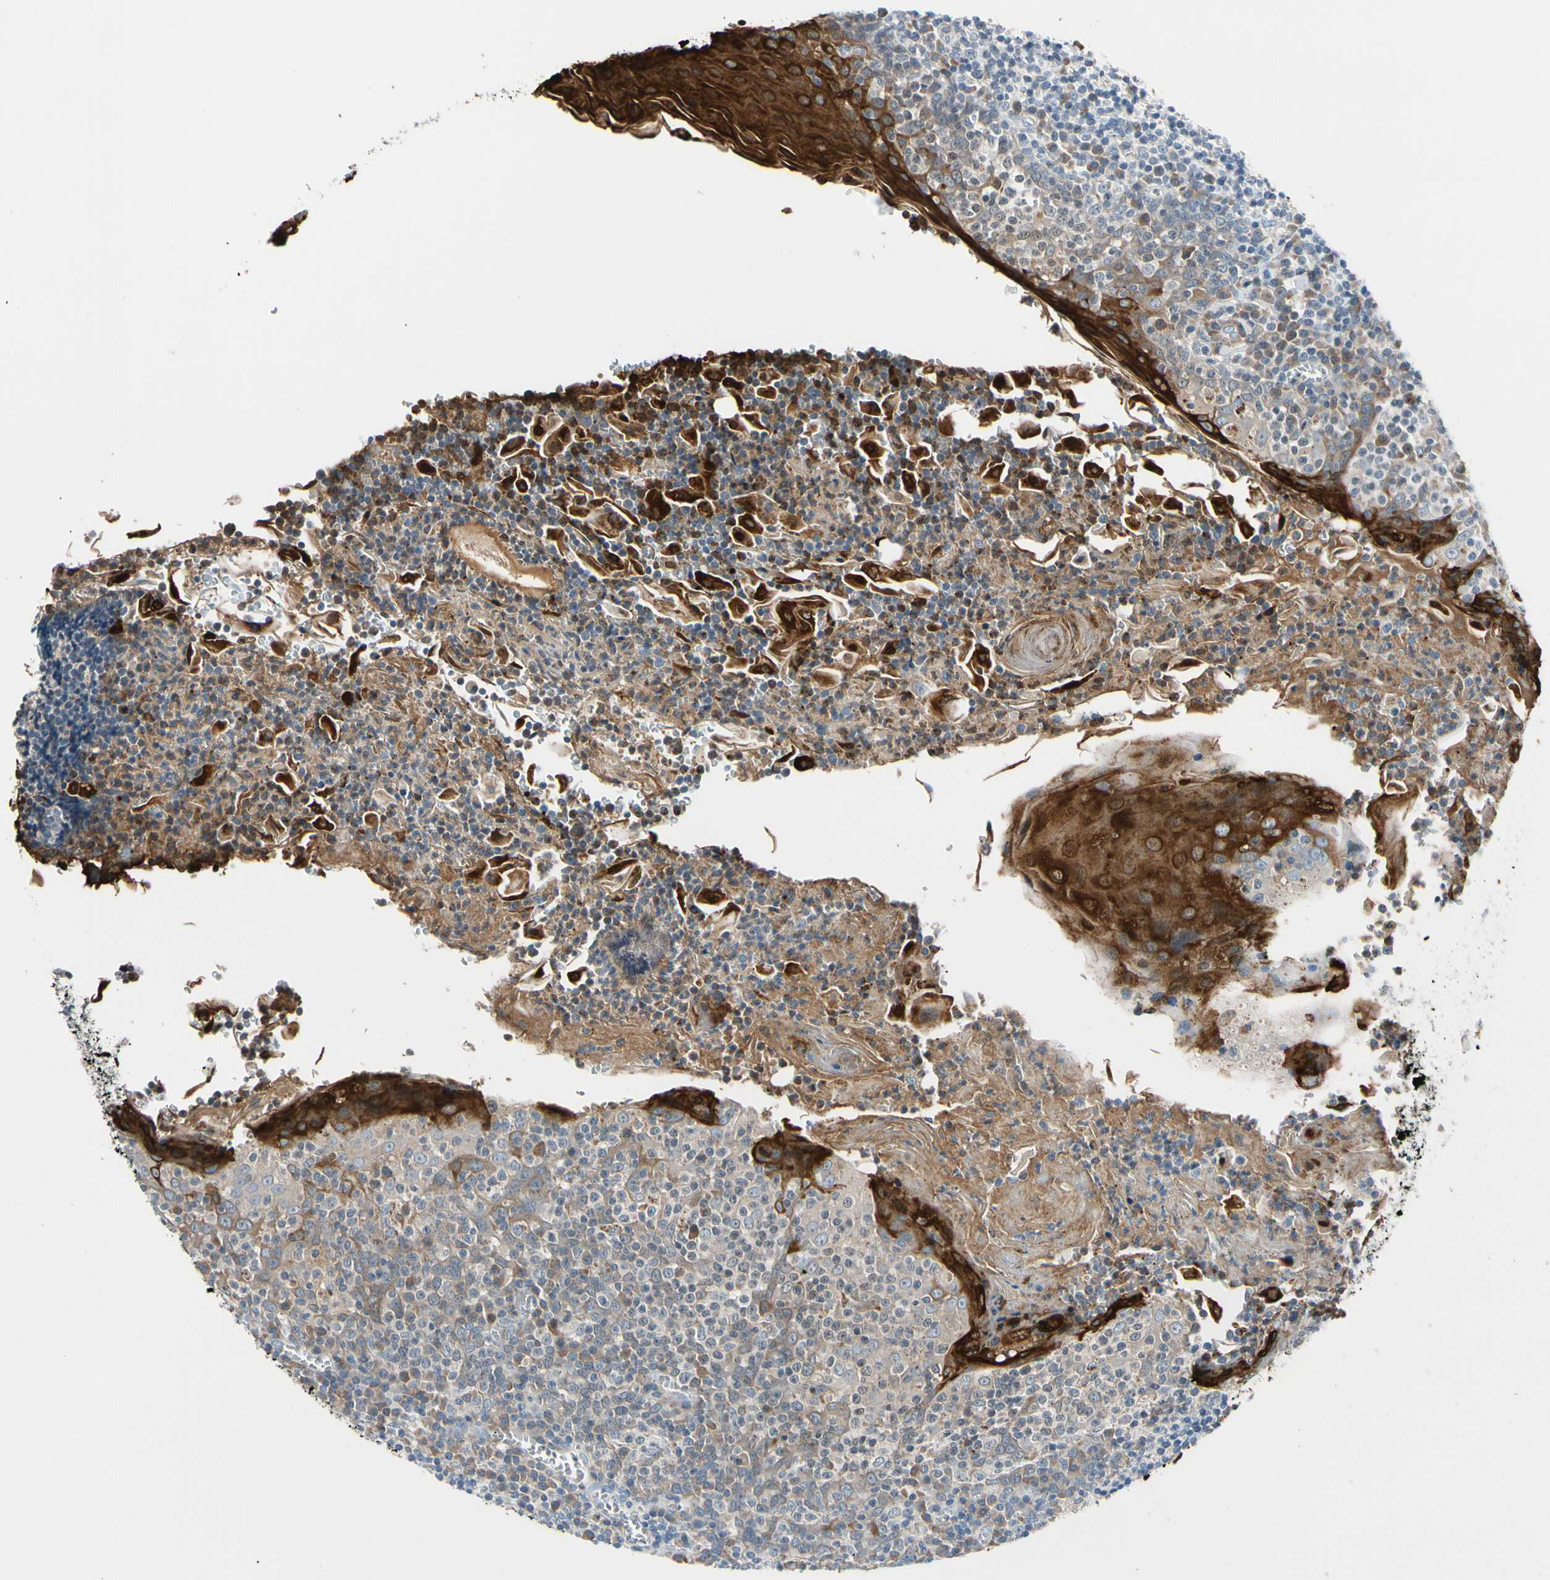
{"staining": {"intensity": "strong", "quantity": ">75%", "location": "cytoplasmic/membranous"}, "tissue": "oral mucosa", "cell_type": "Squamous epithelial cells", "image_type": "normal", "snomed": [{"axis": "morphology", "description": "Normal tissue, NOS"}, {"axis": "topography", "description": "Oral tissue"}], "caption": "Strong cytoplasmic/membranous protein staining is seen in about >75% of squamous epithelial cells in oral mucosa. The staining is performed using DAB (3,3'-diaminobenzidine) brown chromogen to label protein expression. The nuclei are counter-stained blue using hematoxylin.", "gene": "STK40", "patient": {"sex": "male", "age": 20}}